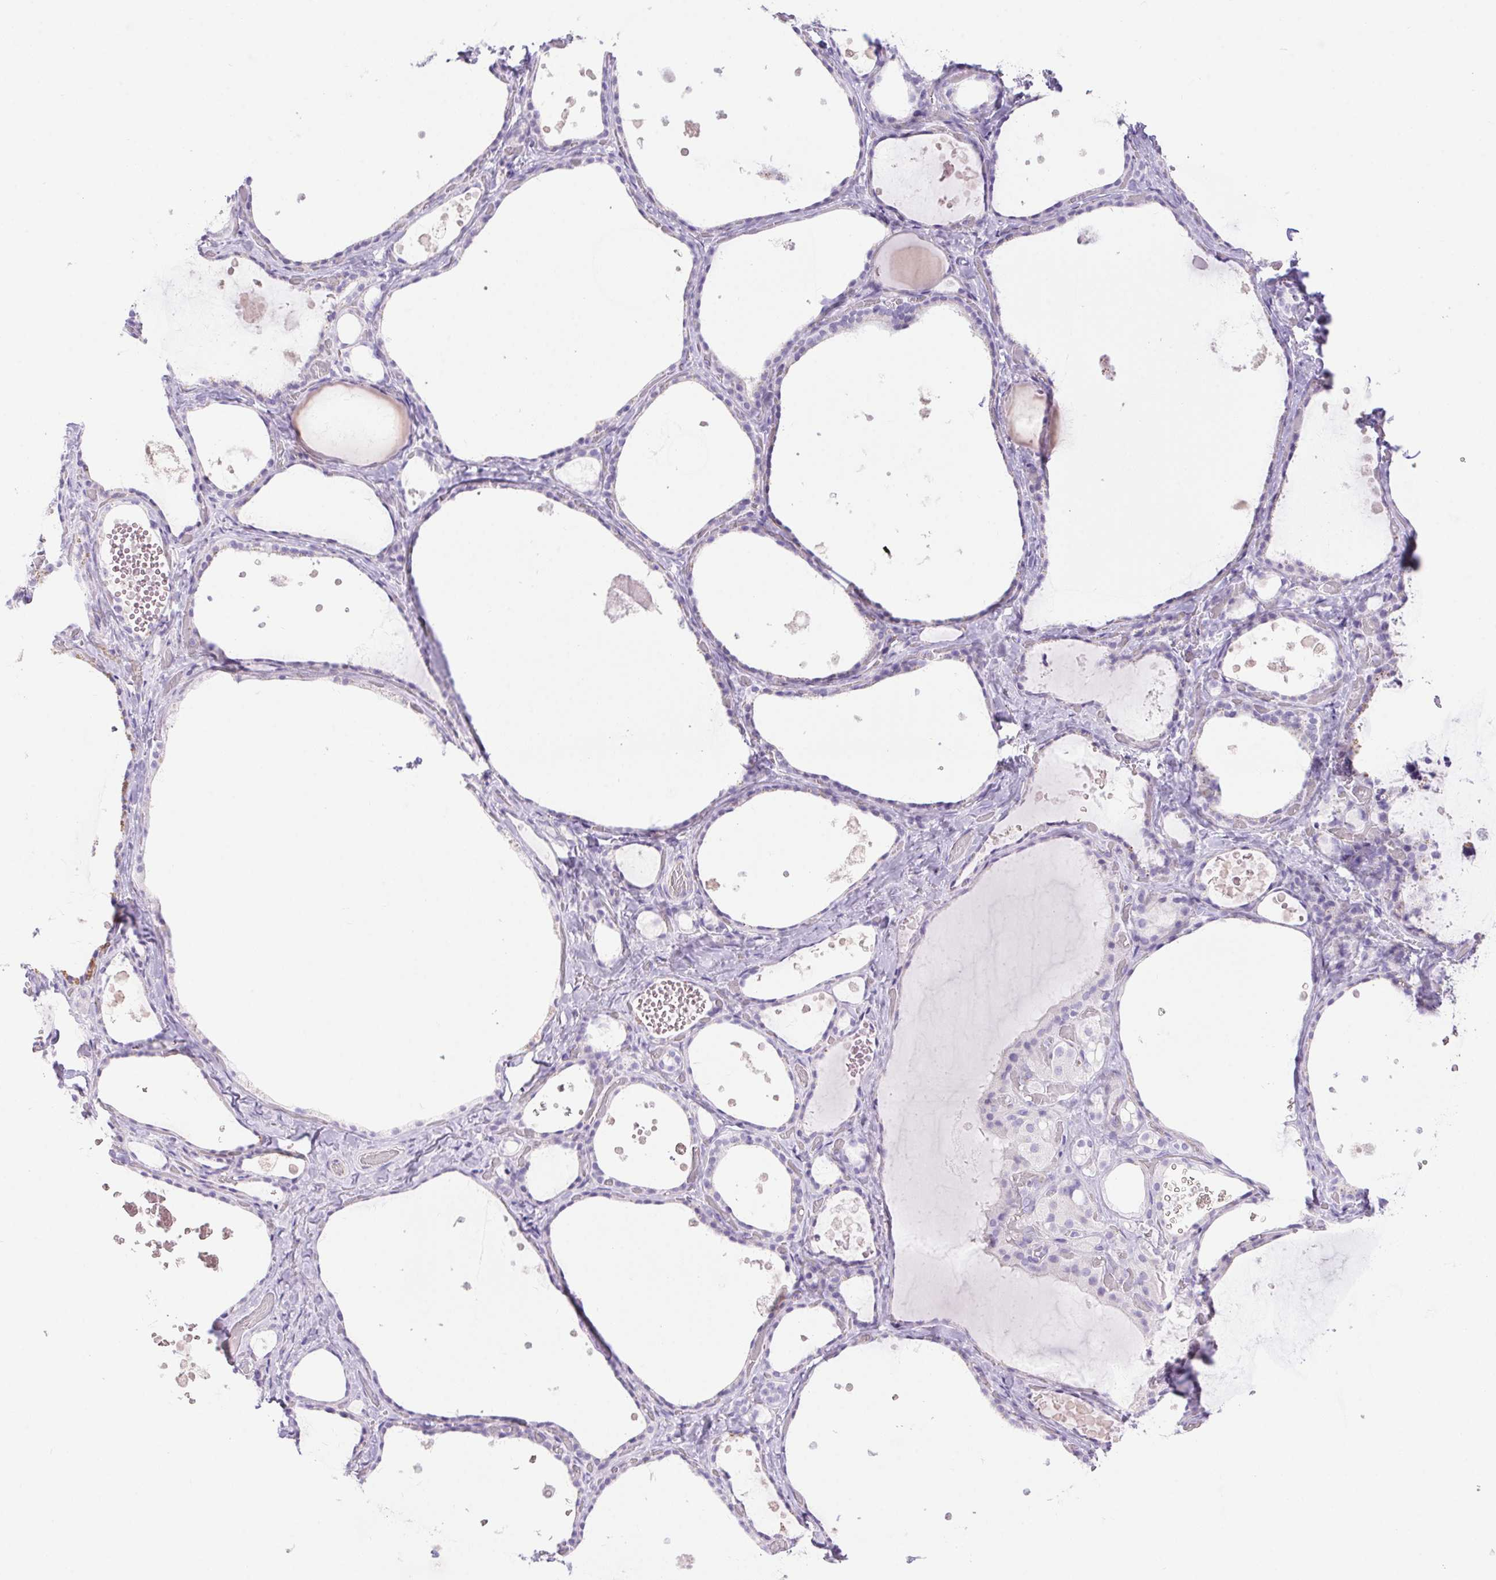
{"staining": {"intensity": "negative", "quantity": "none", "location": "none"}, "tissue": "thyroid gland", "cell_type": "Glandular cells", "image_type": "normal", "snomed": [{"axis": "morphology", "description": "Normal tissue, NOS"}, {"axis": "topography", "description": "Thyroid gland"}], "caption": "Immunohistochemistry (IHC) micrograph of normal human thyroid gland stained for a protein (brown), which demonstrates no positivity in glandular cells. Brightfield microscopy of immunohistochemistry stained with DAB (3,3'-diaminobenzidine) (brown) and hematoxylin (blue), captured at high magnification.", "gene": "ERP27", "patient": {"sex": "female", "age": 56}}